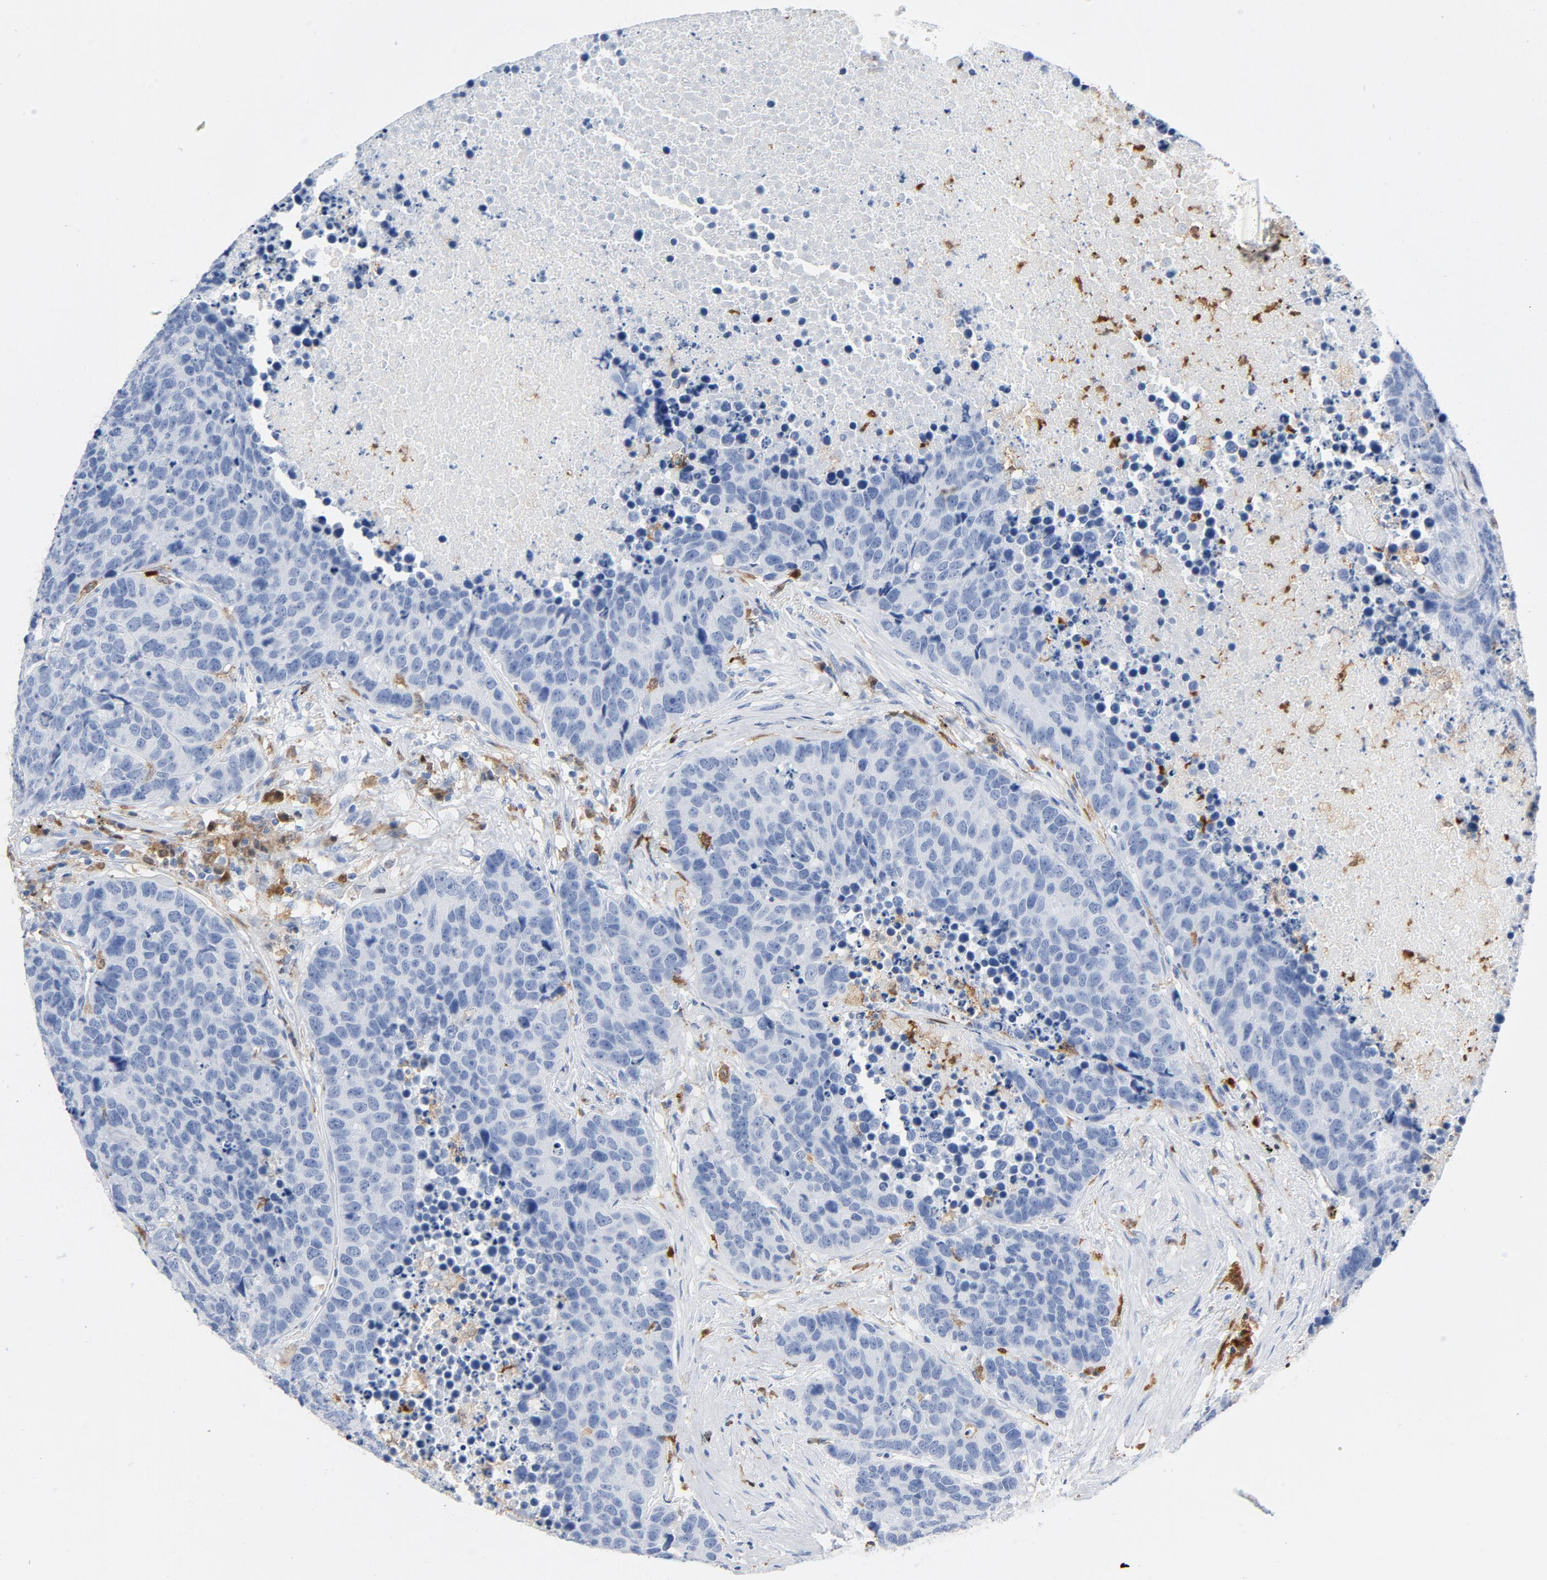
{"staining": {"intensity": "negative", "quantity": "none", "location": "none"}, "tissue": "carcinoid", "cell_type": "Tumor cells", "image_type": "cancer", "snomed": [{"axis": "morphology", "description": "Carcinoid, malignant, NOS"}, {"axis": "topography", "description": "Lung"}], "caption": "Immunohistochemical staining of human malignant carcinoid reveals no significant positivity in tumor cells.", "gene": "NCF1", "patient": {"sex": "male", "age": 60}}